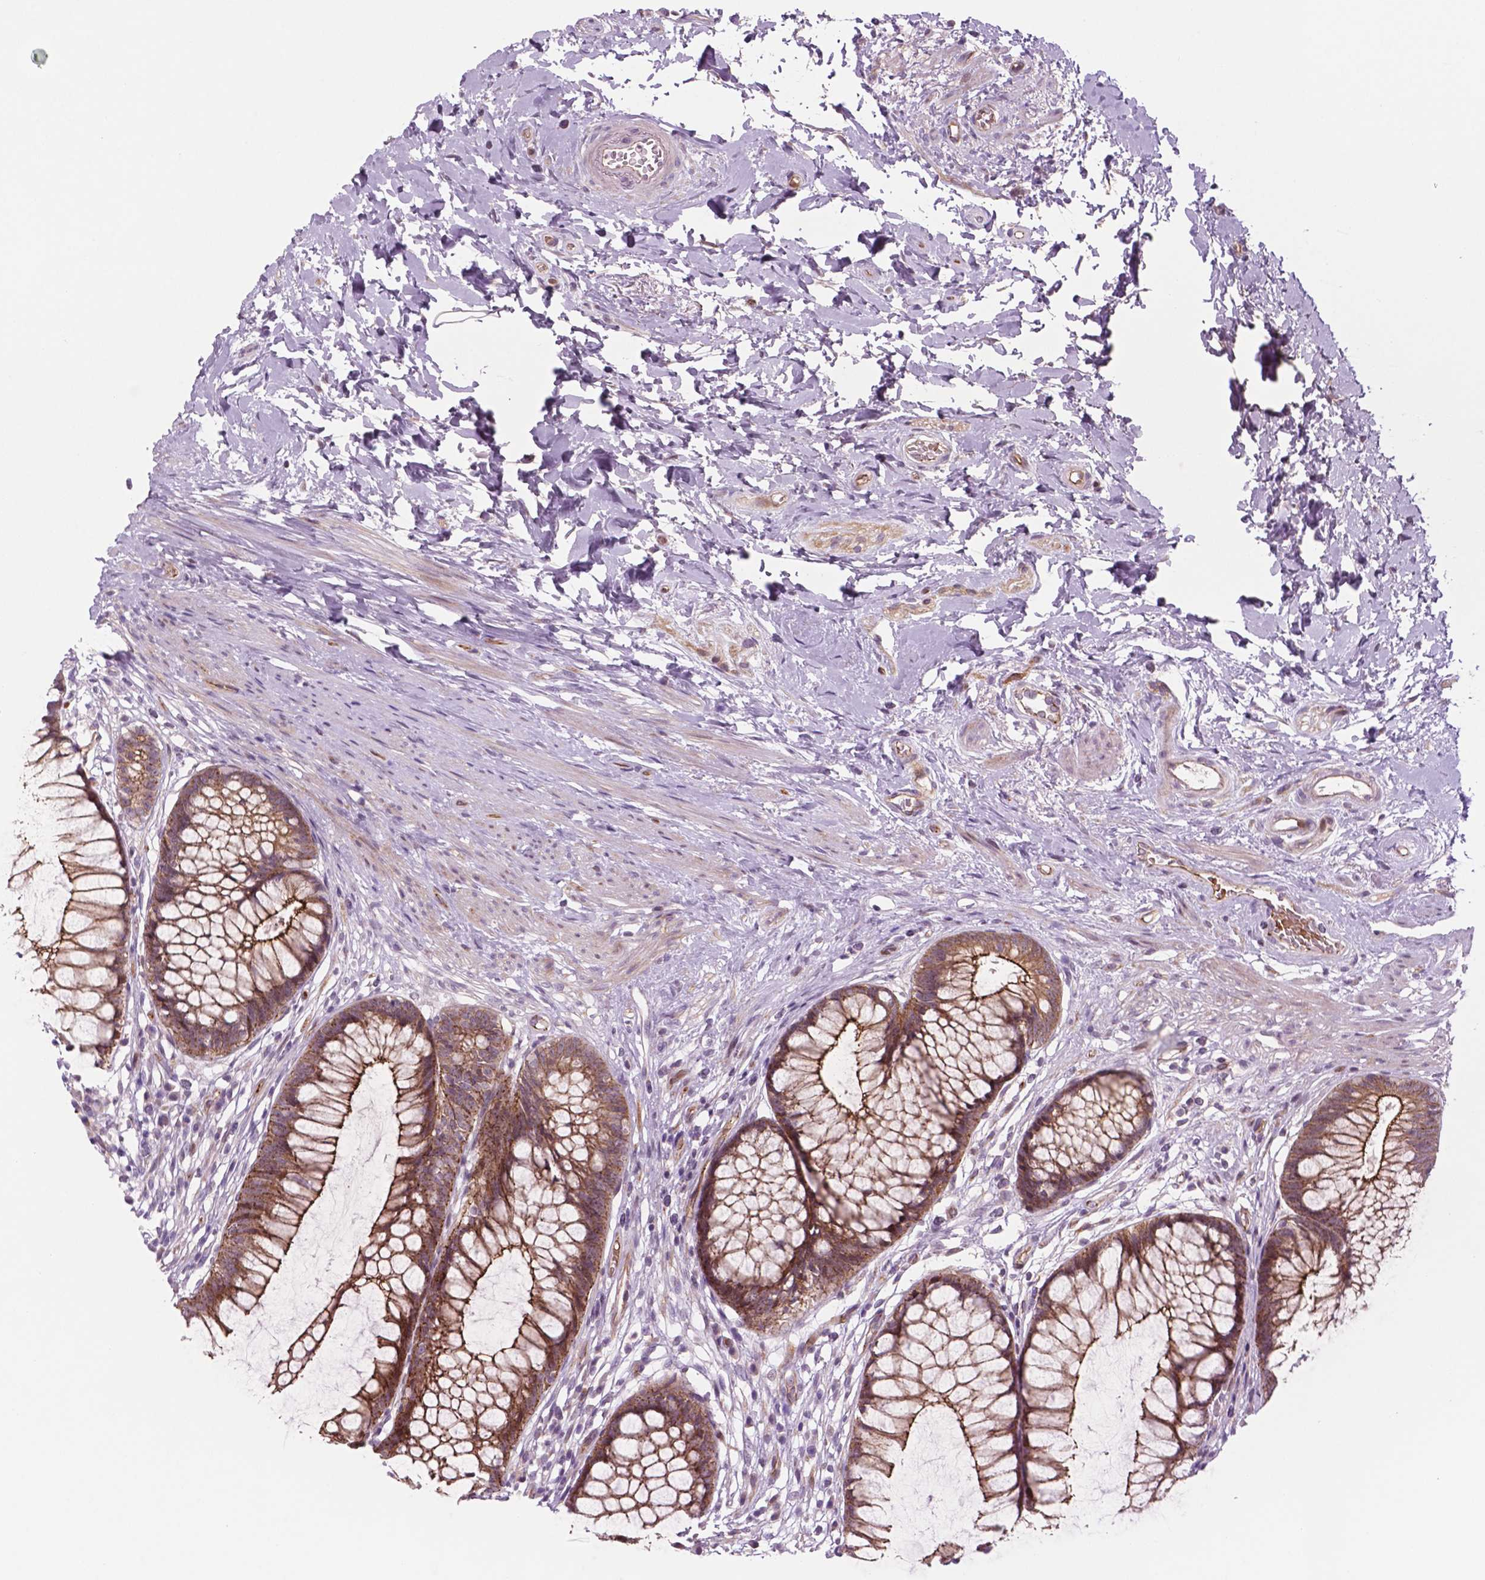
{"staining": {"intensity": "moderate", "quantity": ">75%", "location": "cytoplasmic/membranous"}, "tissue": "rectum", "cell_type": "Glandular cells", "image_type": "normal", "snomed": [{"axis": "morphology", "description": "Normal tissue, NOS"}, {"axis": "topography", "description": "Smooth muscle"}, {"axis": "topography", "description": "Rectum"}], "caption": "Protein expression analysis of normal human rectum reveals moderate cytoplasmic/membranous positivity in approximately >75% of glandular cells.", "gene": "RND3", "patient": {"sex": "male", "age": 53}}